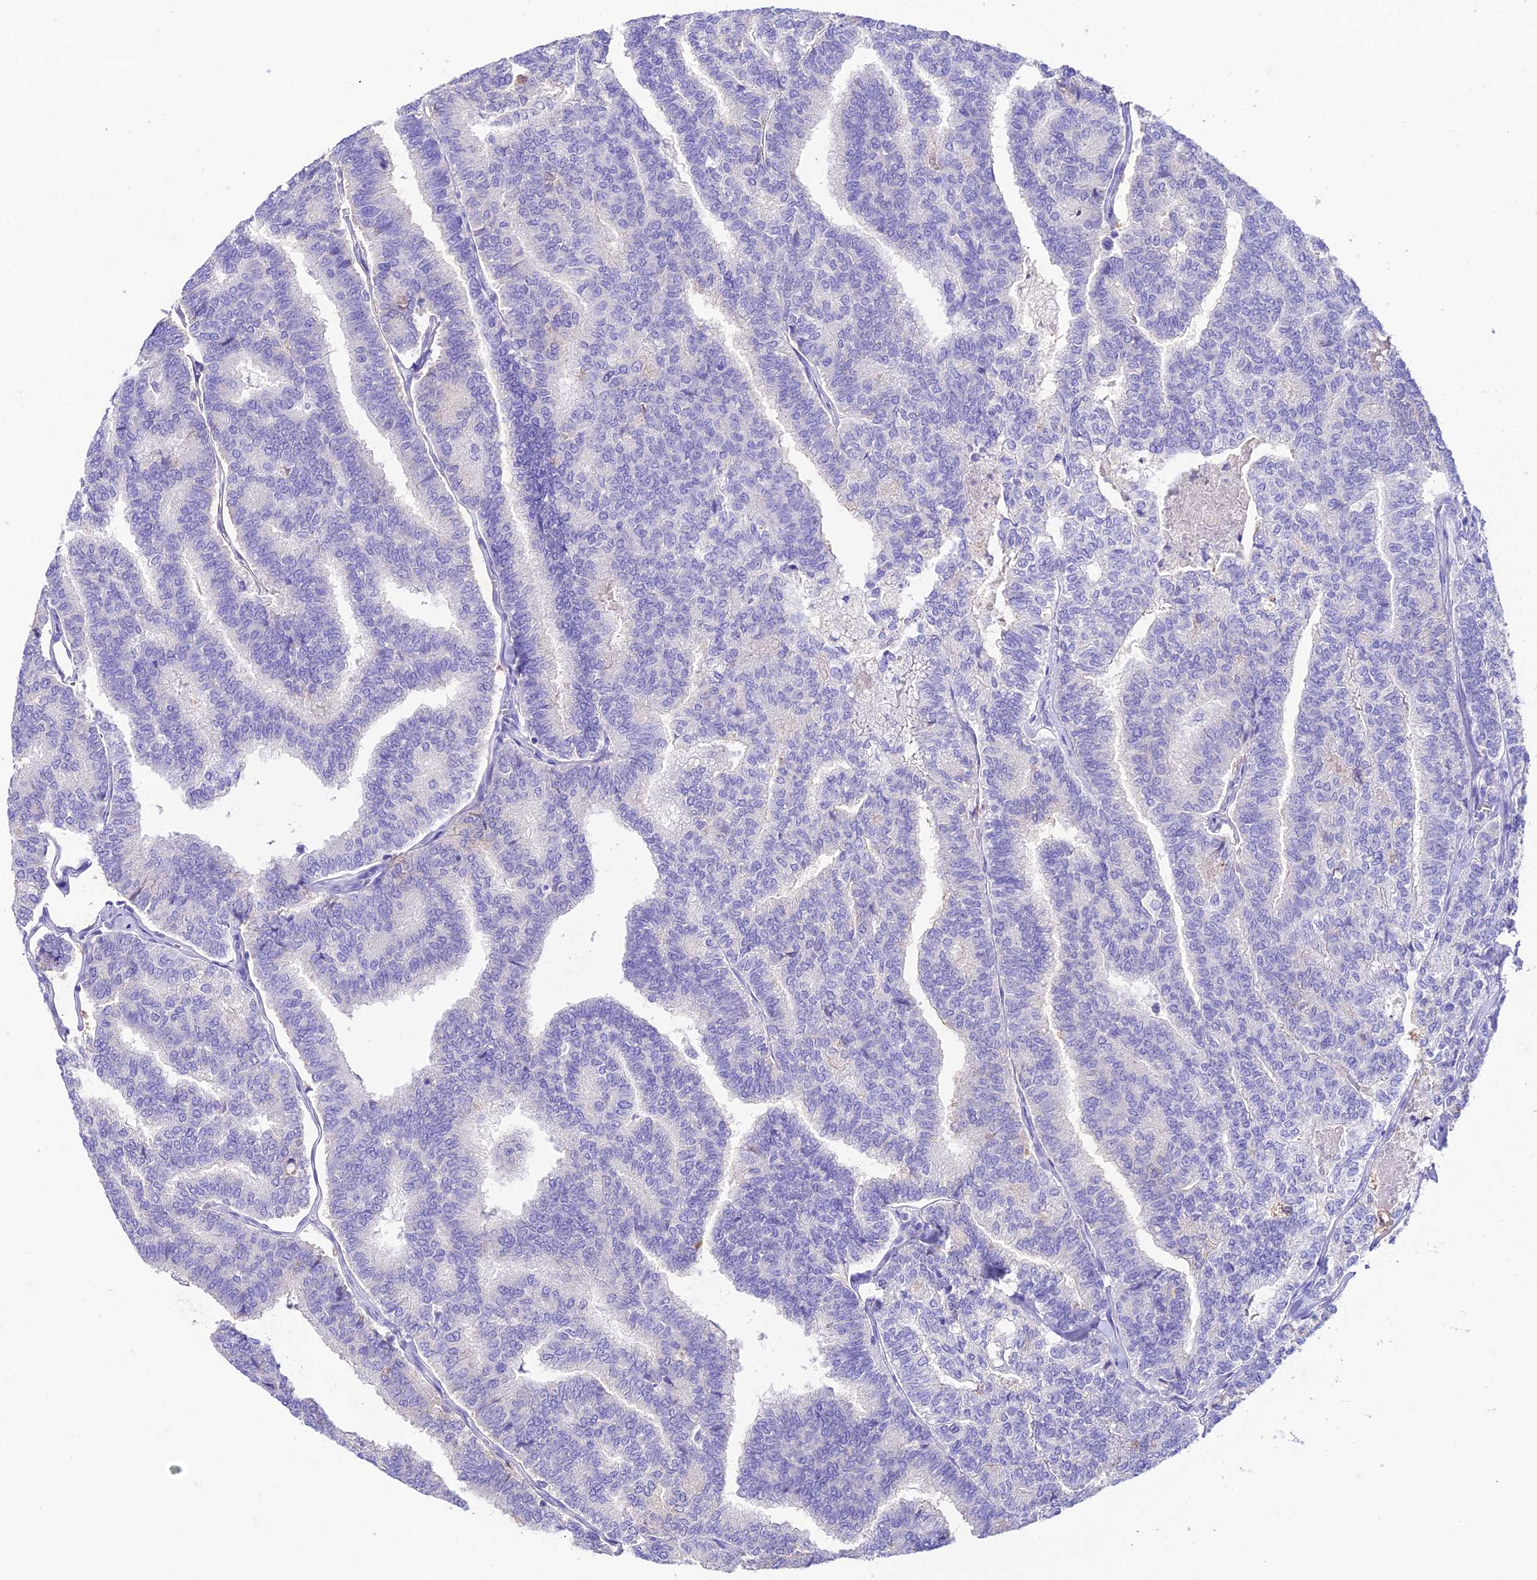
{"staining": {"intensity": "negative", "quantity": "none", "location": "none"}, "tissue": "thyroid cancer", "cell_type": "Tumor cells", "image_type": "cancer", "snomed": [{"axis": "morphology", "description": "Papillary adenocarcinoma, NOS"}, {"axis": "topography", "description": "Thyroid gland"}], "caption": "The immunohistochemistry (IHC) photomicrograph has no significant expression in tumor cells of thyroid cancer tissue. The staining was performed using DAB (3,3'-diaminobenzidine) to visualize the protein expression in brown, while the nuclei were stained in blue with hematoxylin (Magnification: 20x).", "gene": "NLRP6", "patient": {"sex": "female", "age": 35}}